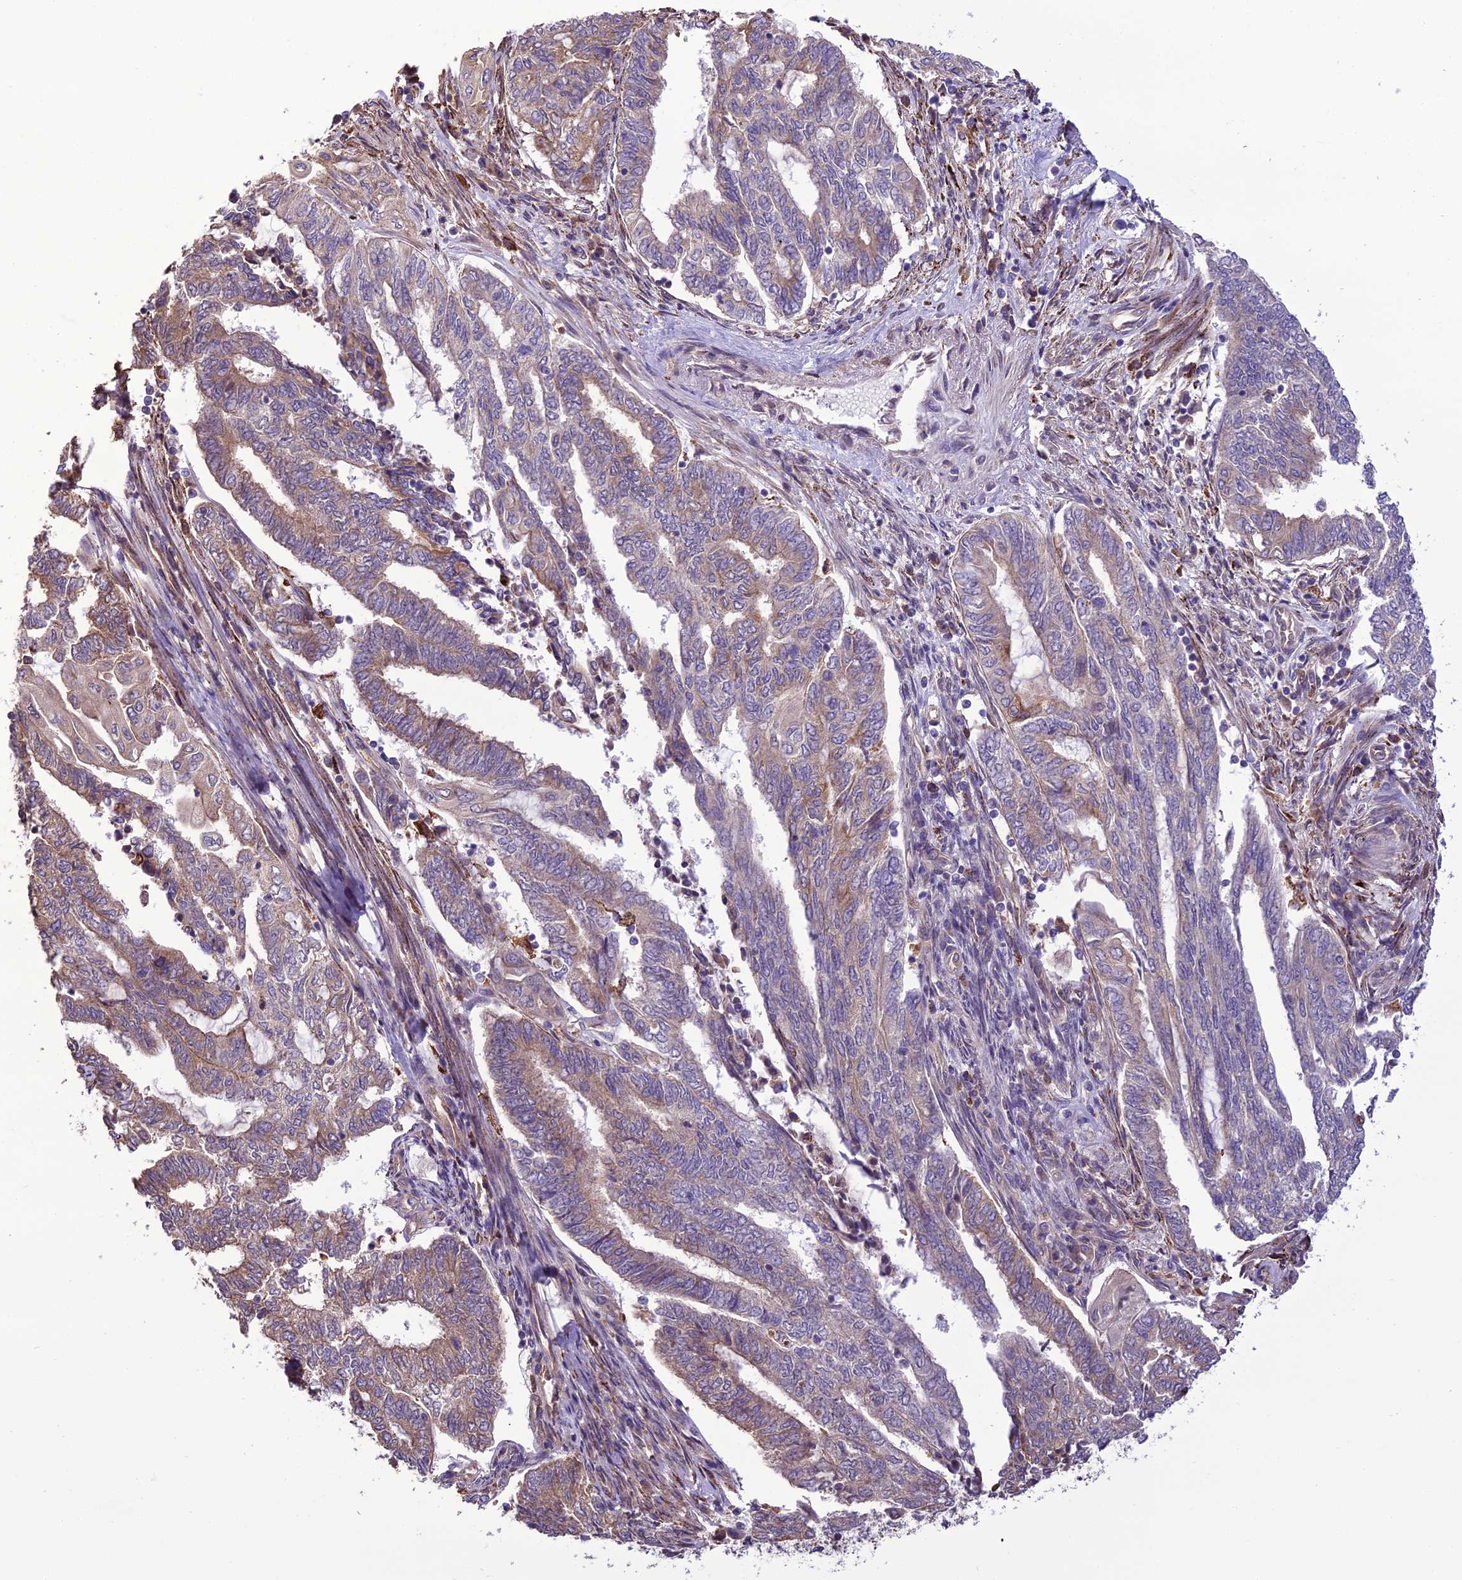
{"staining": {"intensity": "weak", "quantity": "25%-75%", "location": "cytoplasmic/membranous"}, "tissue": "endometrial cancer", "cell_type": "Tumor cells", "image_type": "cancer", "snomed": [{"axis": "morphology", "description": "Adenocarcinoma, NOS"}, {"axis": "topography", "description": "Uterus"}, {"axis": "topography", "description": "Endometrium"}], "caption": "Adenocarcinoma (endometrial) tissue shows weak cytoplasmic/membranous expression in approximately 25%-75% of tumor cells", "gene": "TBC1D24", "patient": {"sex": "female", "age": 70}}